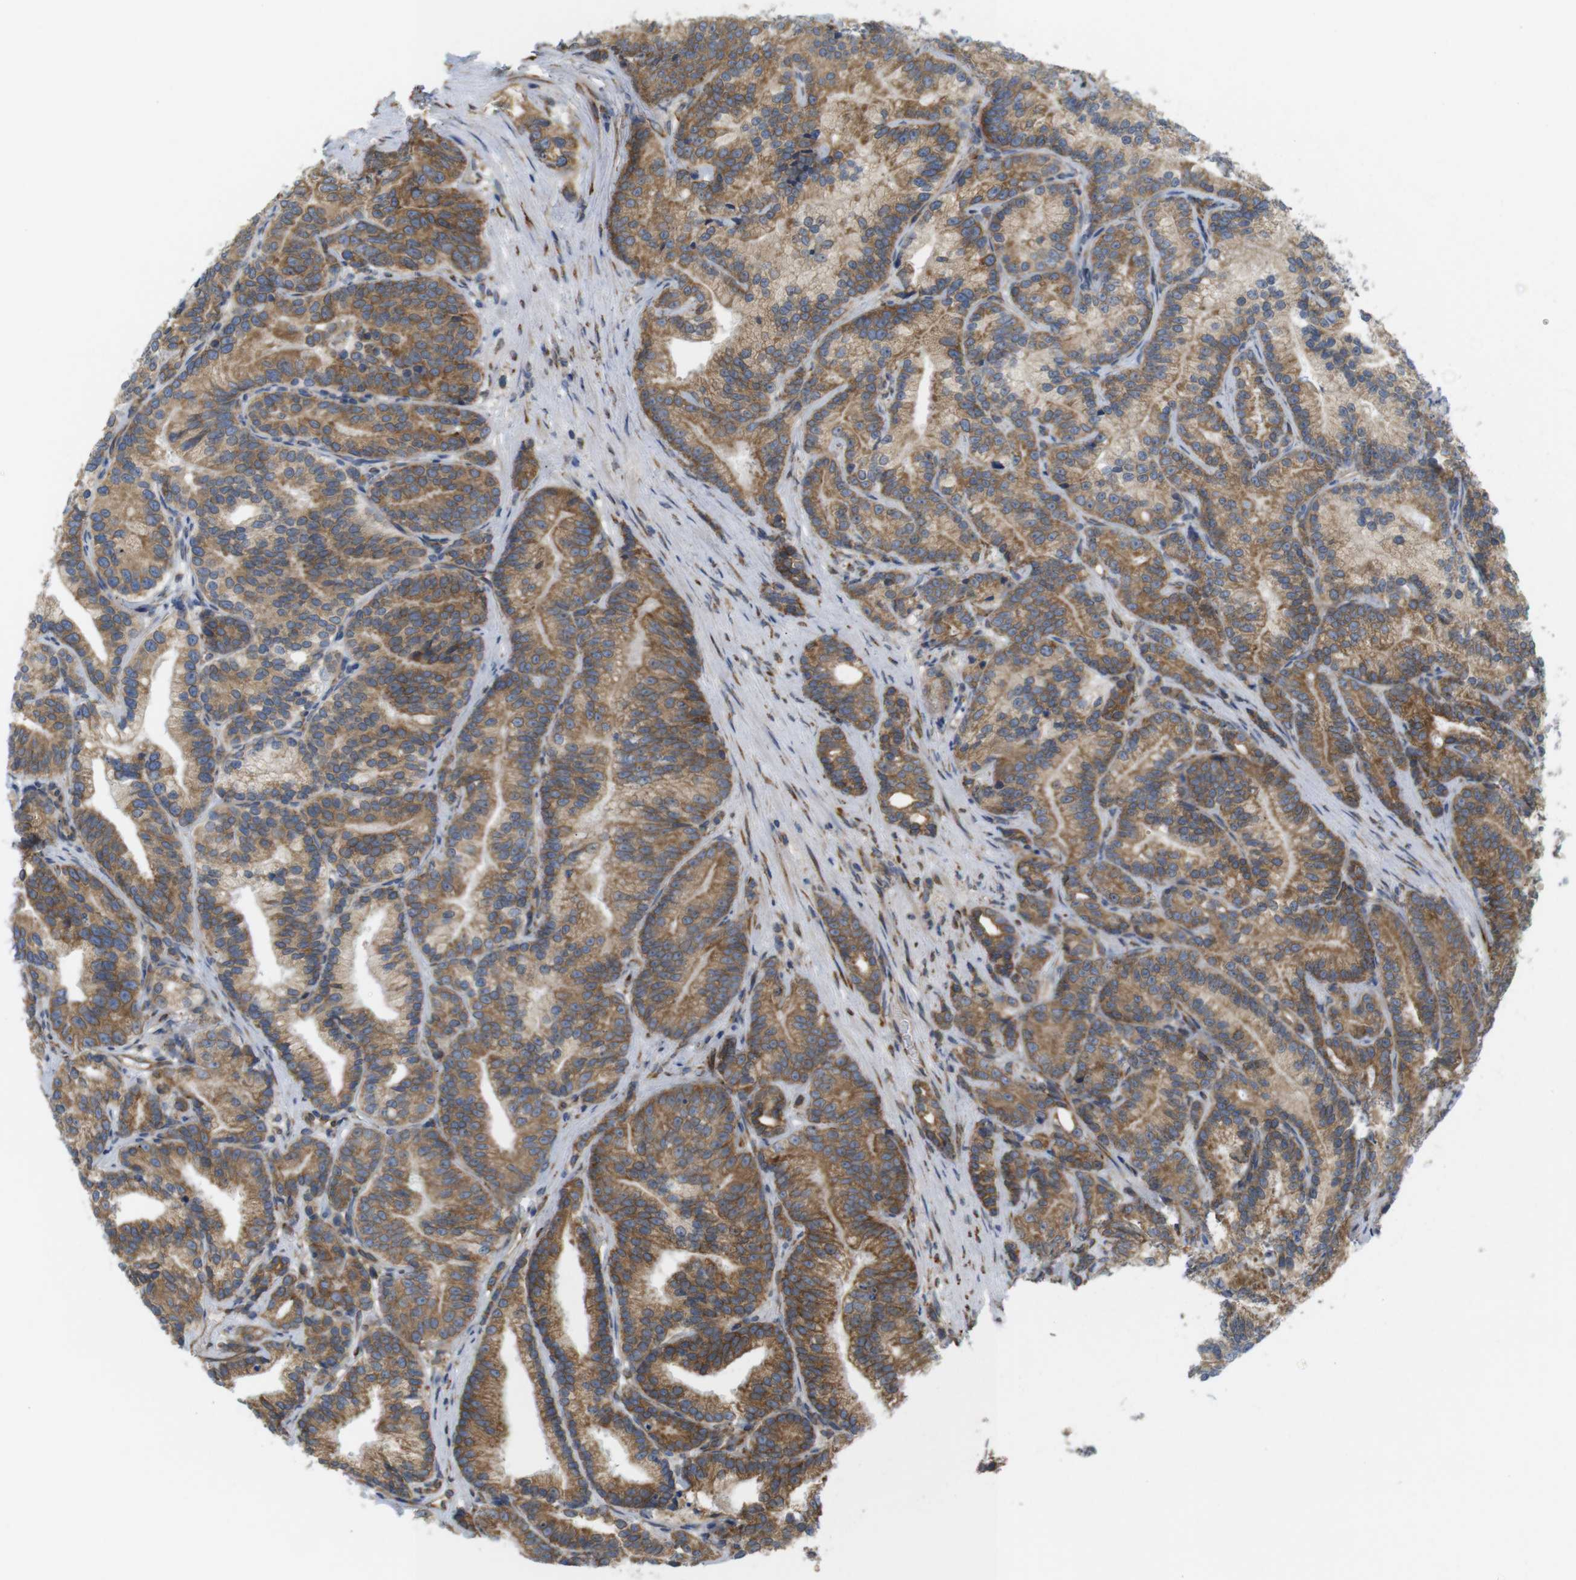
{"staining": {"intensity": "strong", "quantity": ">75%", "location": "cytoplasmic/membranous"}, "tissue": "prostate cancer", "cell_type": "Tumor cells", "image_type": "cancer", "snomed": [{"axis": "morphology", "description": "Adenocarcinoma, Low grade"}, {"axis": "topography", "description": "Prostate"}], "caption": "IHC micrograph of prostate low-grade adenocarcinoma stained for a protein (brown), which reveals high levels of strong cytoplasmic/membranous positivity in approximately >75% of tumor cells.", "gene": "PCNX2", "patient": {"sex": "male", "age": 89}}